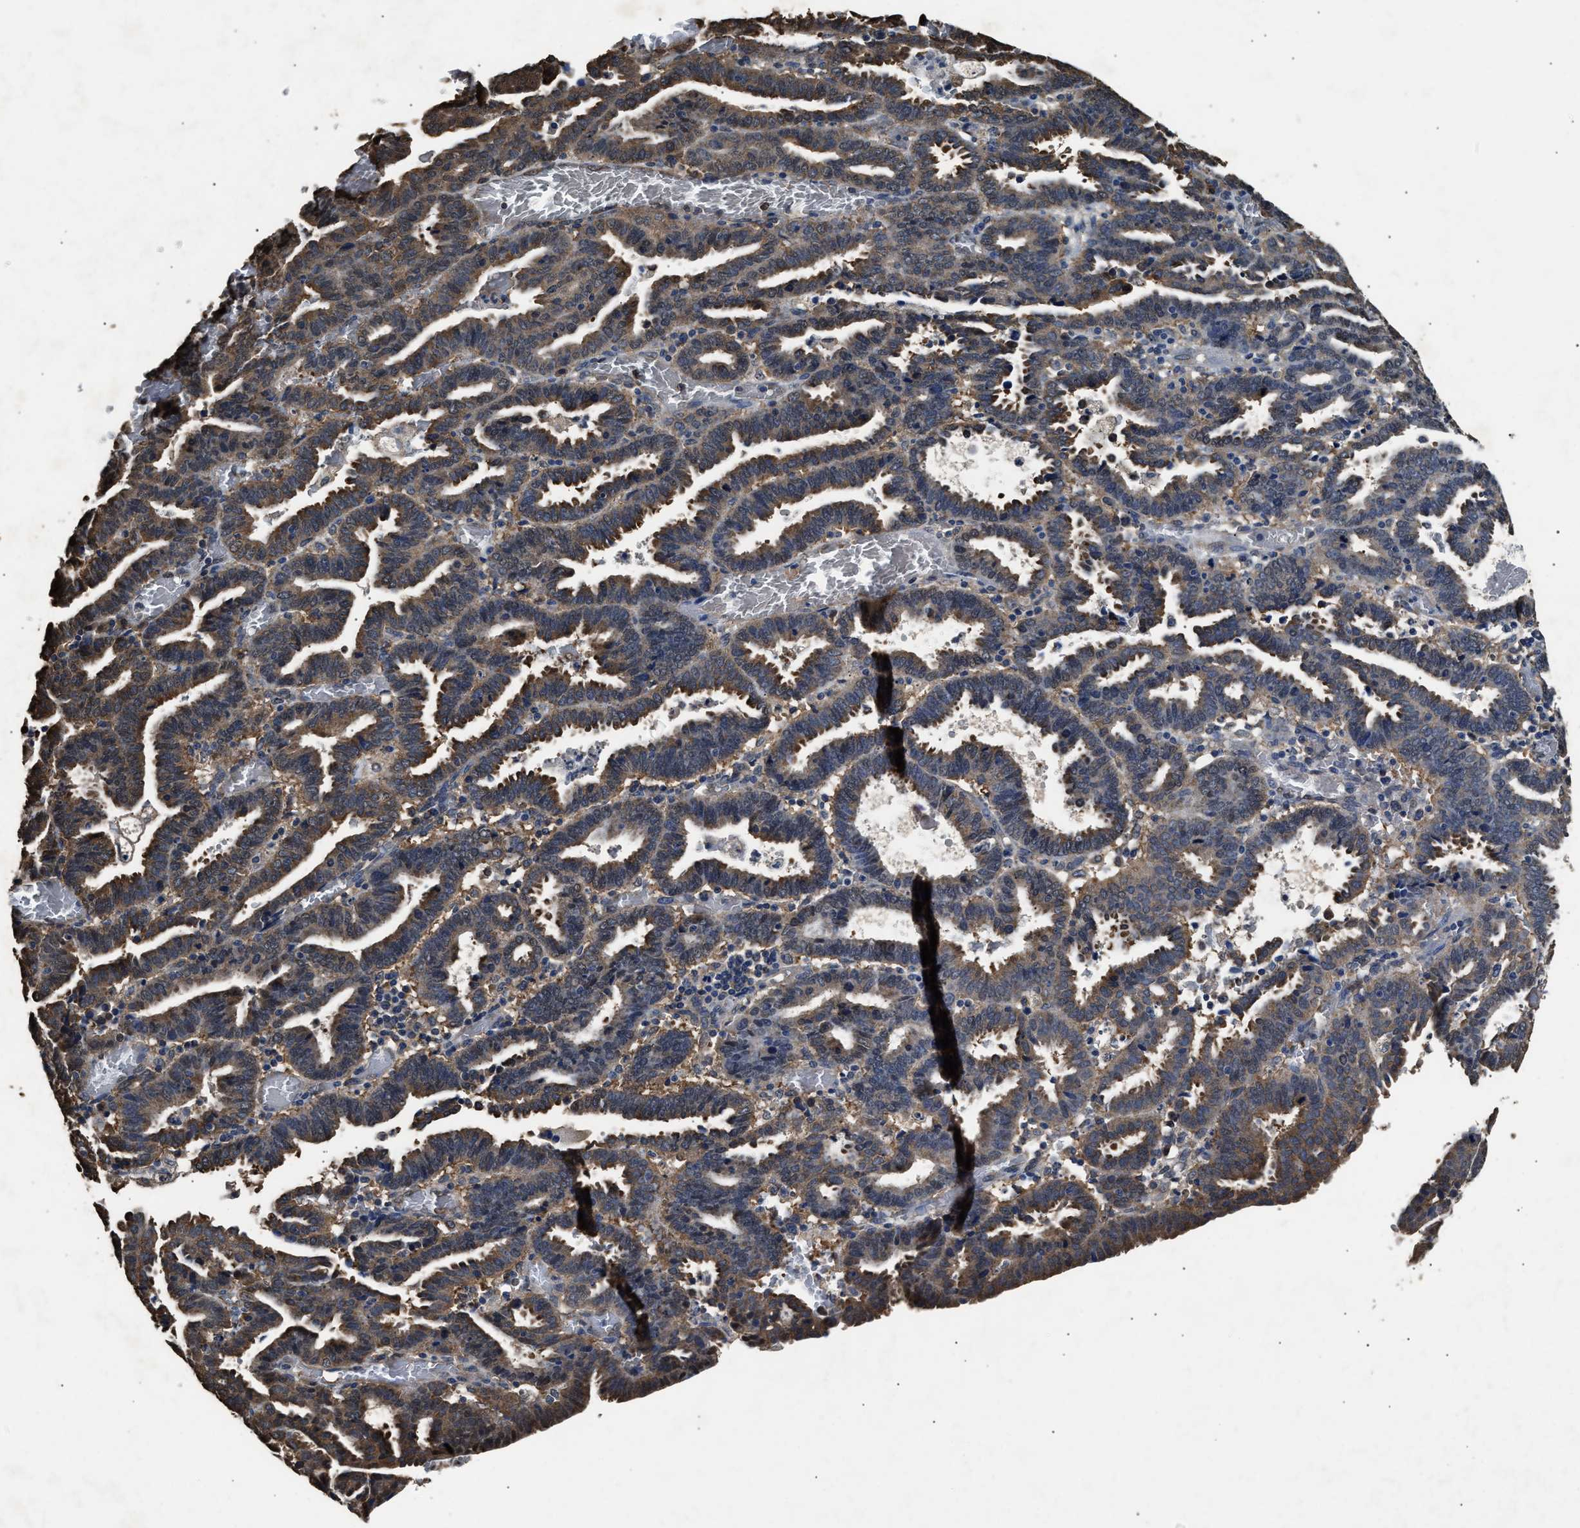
{"staining": {"intensity": "moderate", "quantity": ">75%", "location": "cytoplasmic/membranous,nuclear"}, "tissue": "endometrial cancer", "cell_type": "Tumor cells", "image_type": "cancer", "snomed": [{"axis": "morphology", "description": "Adenocarcinoma, NOS"}, {"axis": "topography", "description": "Uterus"}], "caption": "Endometrial adenocarcinoma stained with DAB IHC reveals medium levels of moderate cytoplasmic/membranous and nuclear expression in approximately >75% of tumor cells.", "gene": "YWHAE", "patient": {"sex": "female", "age": 83}}